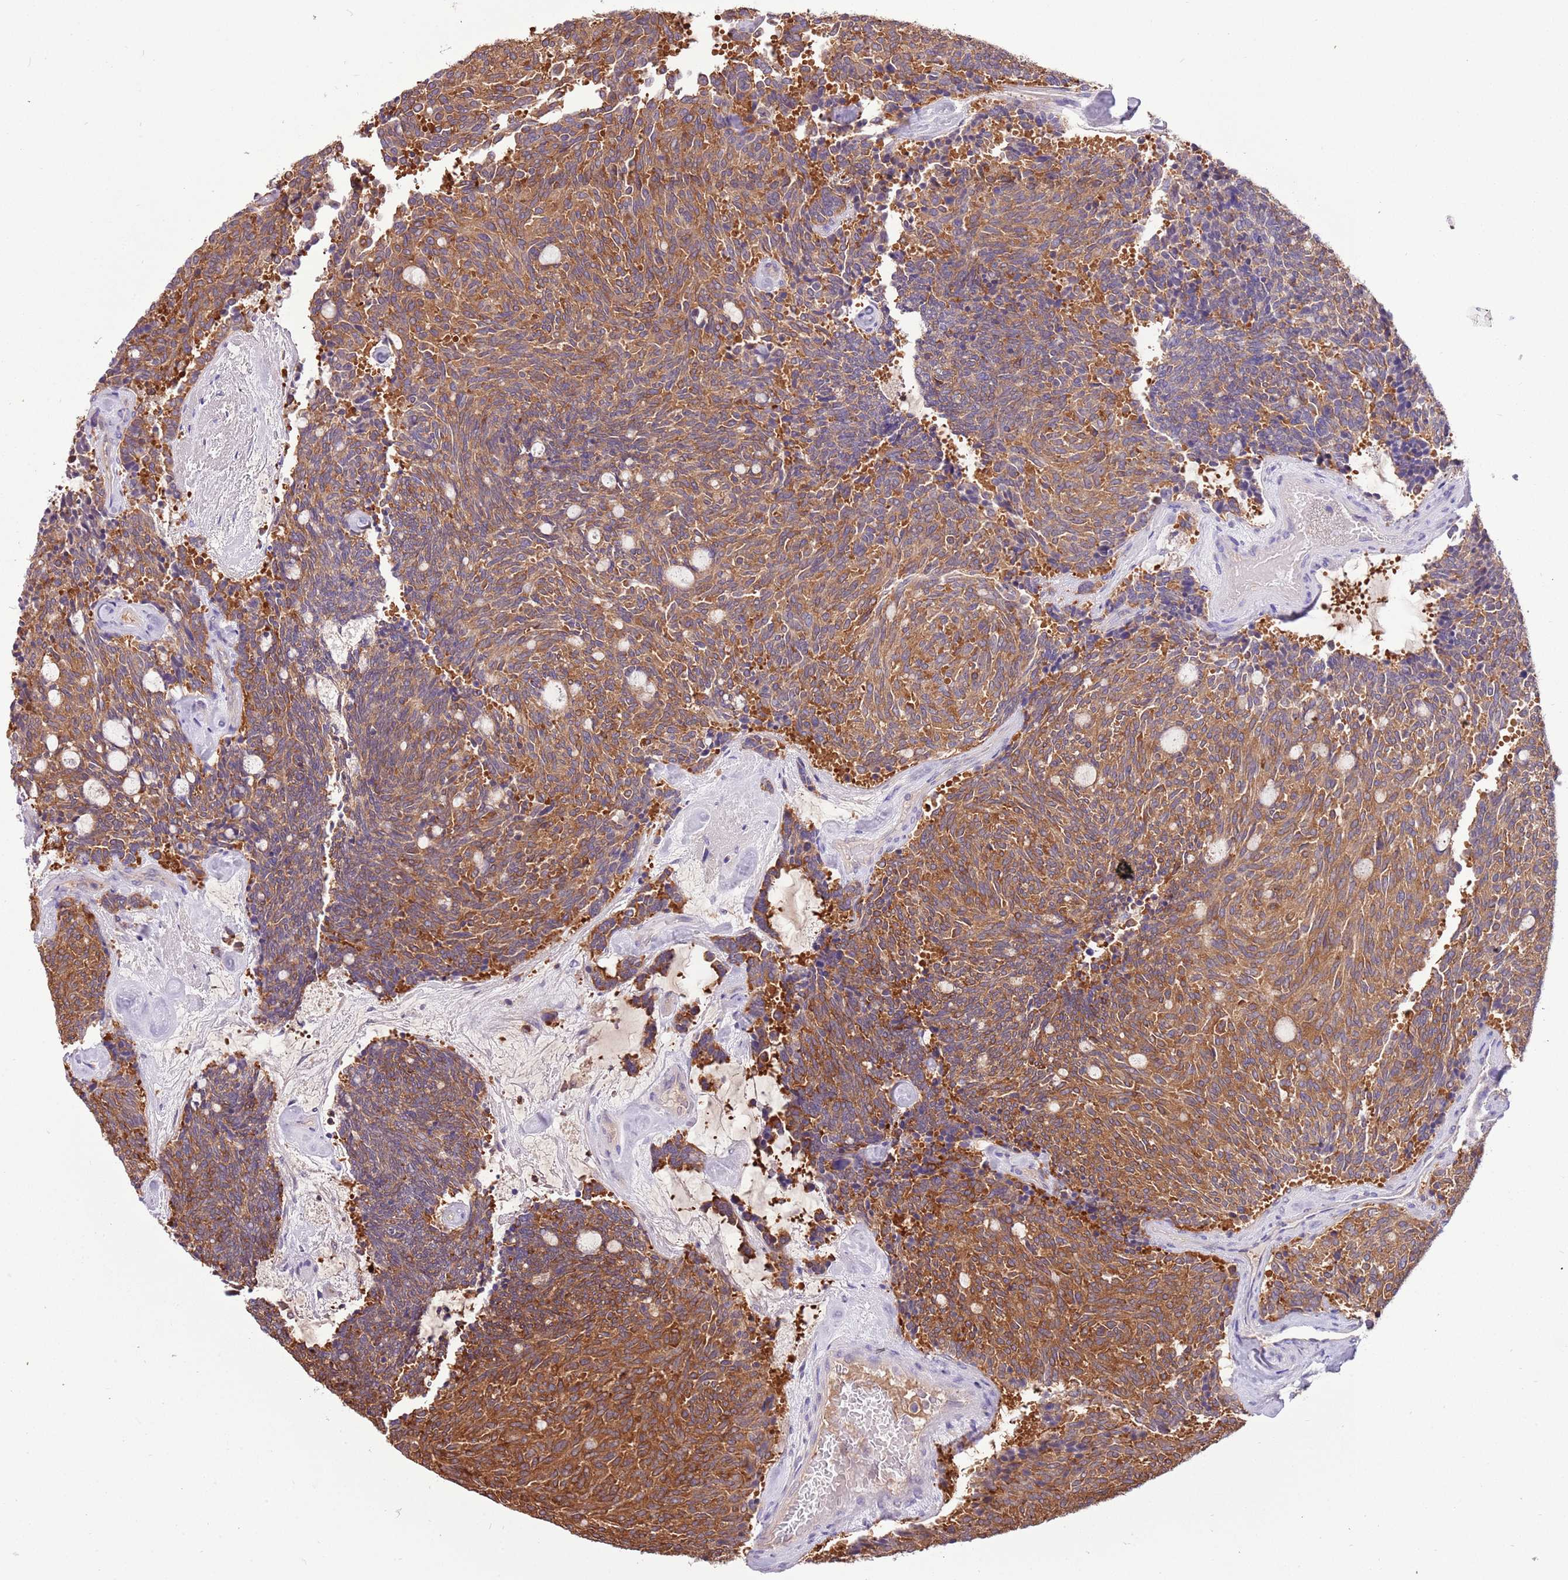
{"staining": {"intensity": "moderate", "quantity": ">75%", "location": "cytoplasmic/membranous"}, "tissue": "carcinoid", "cell_type": "Tumor cells", "image_type": "cancer", "snomed": [{"axis": "morphology", "description": "Carcinoid, malignant, NOS"}, {"axis": "topography", "description": "Pancreas"}], "caption": "An immunohistochemistry micrograph of neoplastic tissue is shown. Protein staining in brown highlights moderate cytoplasmic/membranous positivity in carcinoid within tumor cells.", "gene": "STIP1", "patient": {"sex": "female", "age": 54}}